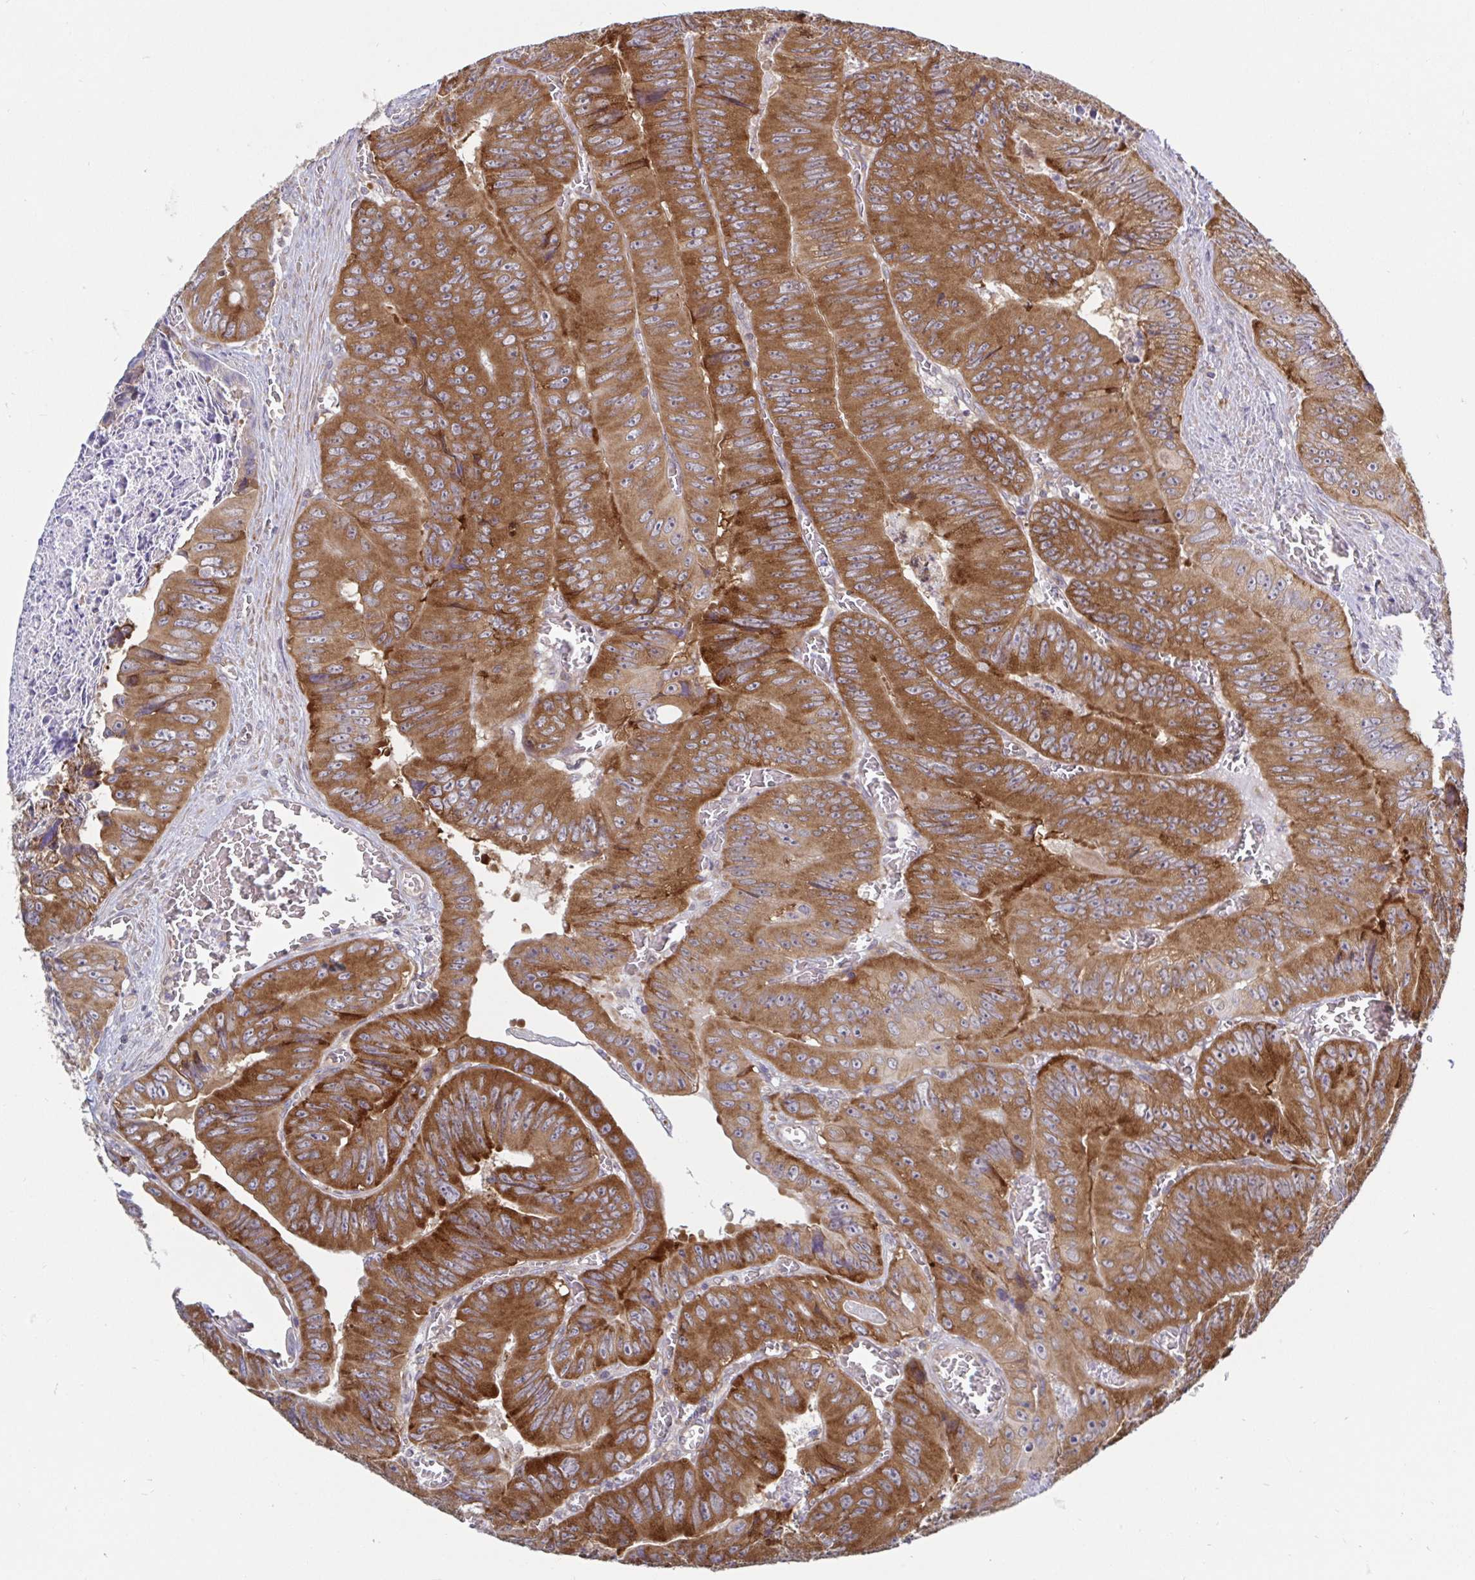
{"staining": {"intensity": "moderate", "quantity": ">75%", "location": "cytoplasmic/membranous"}, "tissue": "colorectal cancer", "cell_type": "Tumor cells", "image_type": "cancer", "snomed": [{"axis": "morphology", "description": "Adenocarcinoma, NOS"}, {"axis": "topography", "description": "Colon"}], "caption": "The photomicrograph demonstrates staining of colorectal adenocarcinoma, revealing moderate cytoplasmic/membranous protein positivity (brown color) within tumor cells.", "gene": "LARP1", "patient": {"sex": "female", "age": 84}}